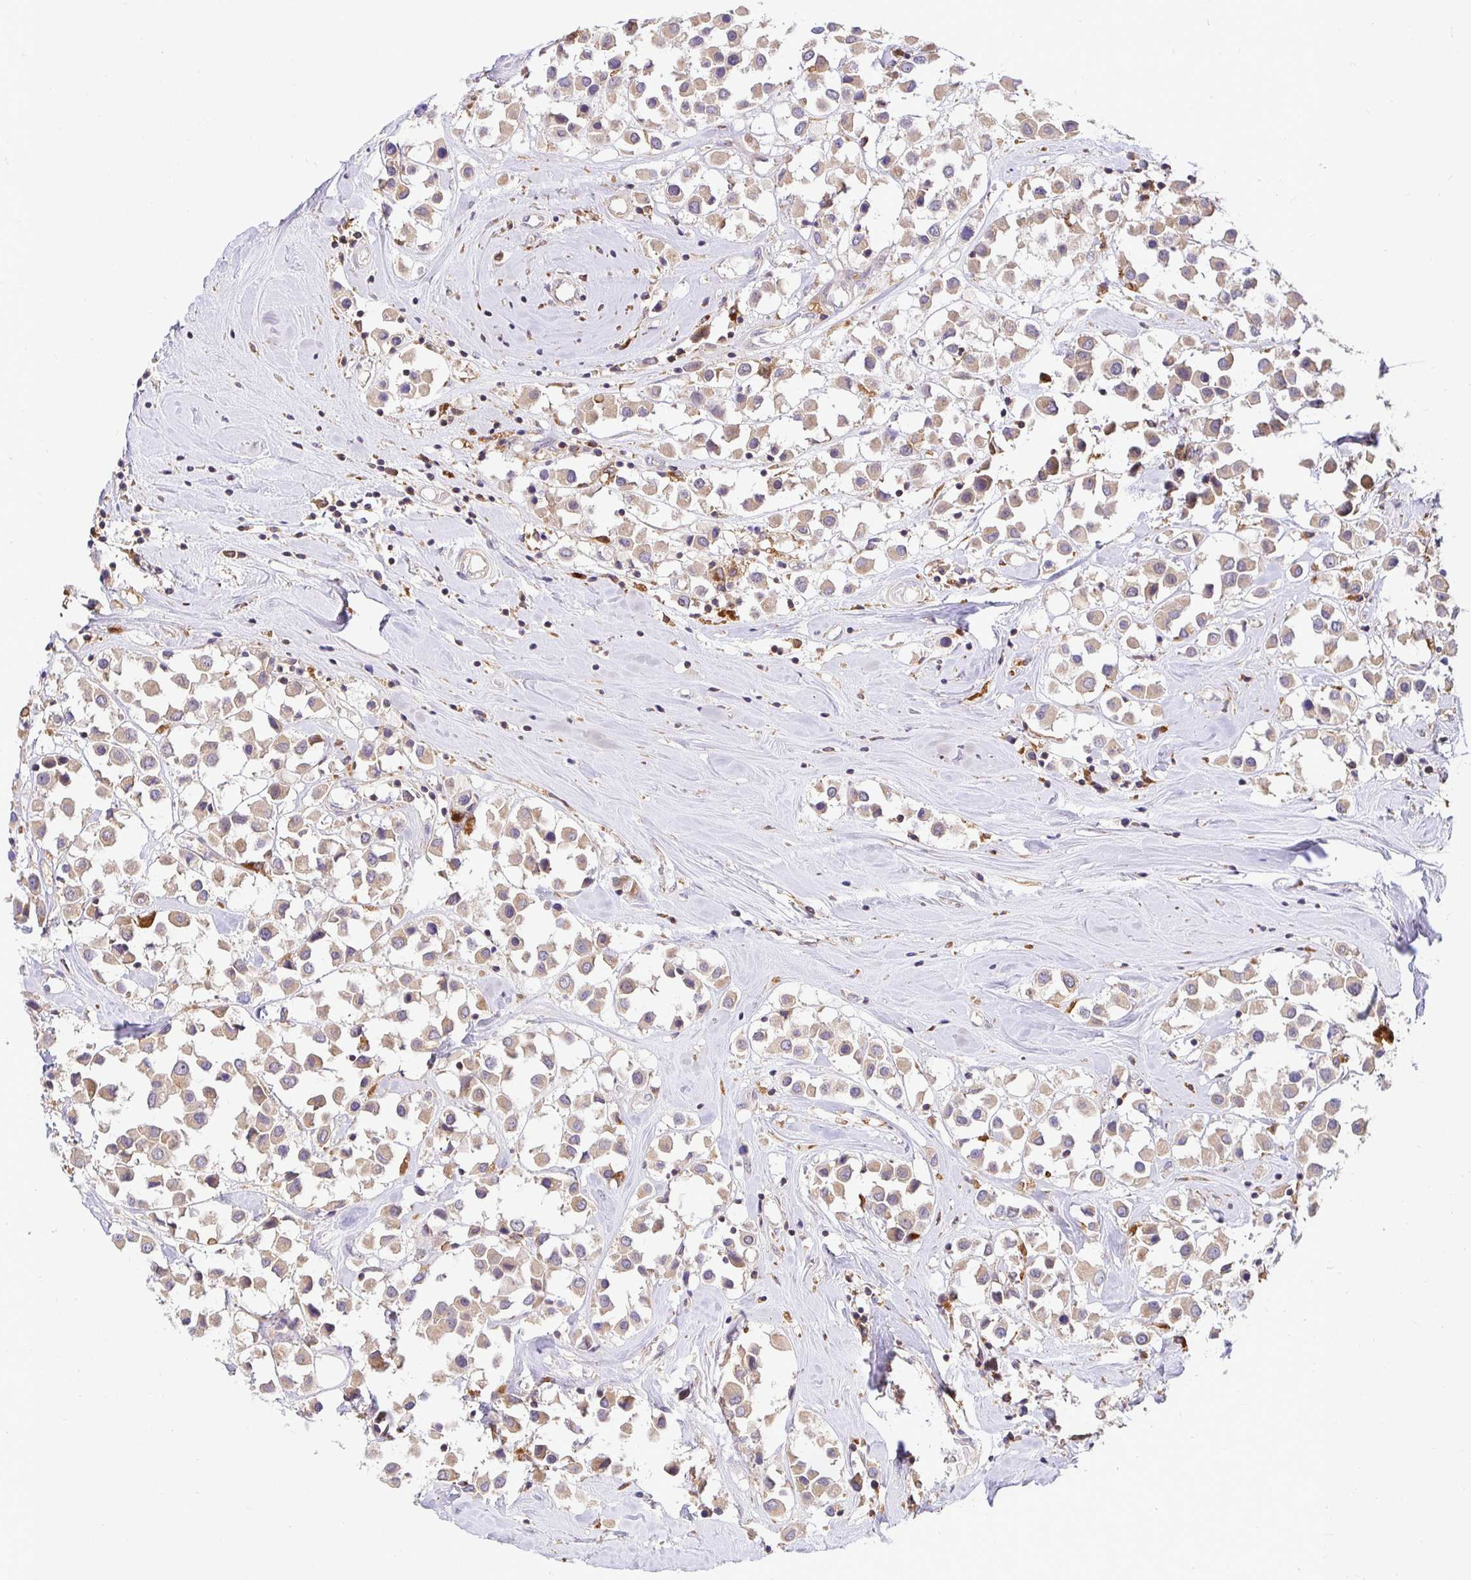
{"staining": {"intensity": "weak", "quantity": "25%-75%", "location": "cytoplasmic/membranous"}, "tissue": "breast cancer", "cell_type": "Tumor cells", "image_type": "cancer", "snomed": [{"axis": "morphology", "description": "Duct carcinoma"}, {"axis": "topography", "description": "Breast"}], "caption": "Weak cytoplasmic/membranous expression for a protein is appreciated in about 25%-75% of tumor cells of invasive ductal carcinoma (breast) using IHC.", "gene": "ATP6V1F", "patient": {"sex": "female", "age": 61}}